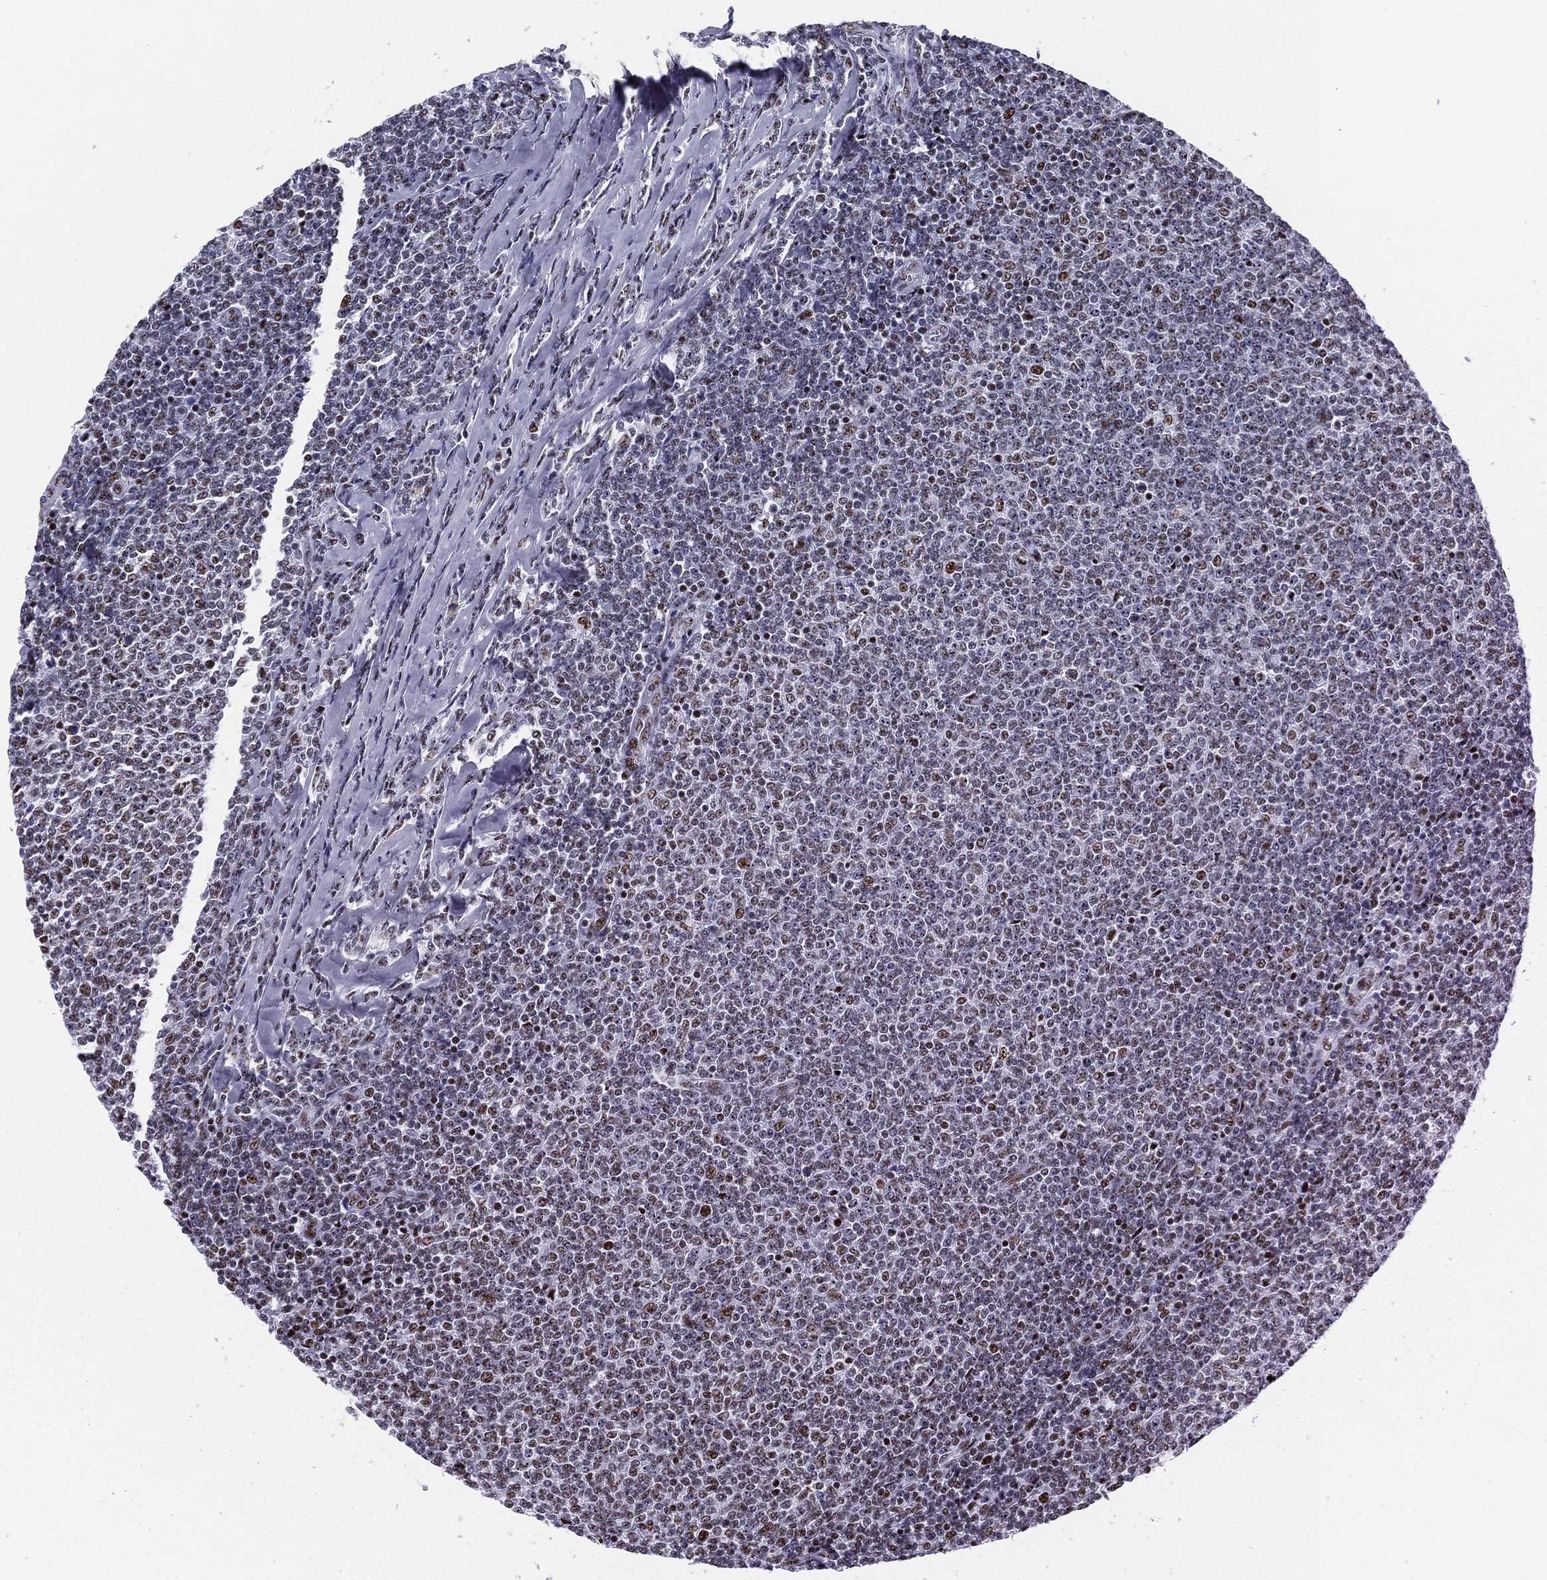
{"staining": {"intensity": "moderate", "quantity": "25%-75%", "location": "nuclear"}, "tissue": "lymphoma", "cell_type": "Tumor cells", "image_type": "cancer", "snomed": [{"axis": "morphology", "description": "Malignant lymphoma, non-Hodgkin's type, Low grade"}, {"axis": "topography", "description": "Lymph node"}], "caption": "Lymphoma tissue exhibits moderate nuclear positivity in about 25%-75% of tumor cells", "gene": "CYB561D2", "patient": {"sex": "male", "age": 52}}